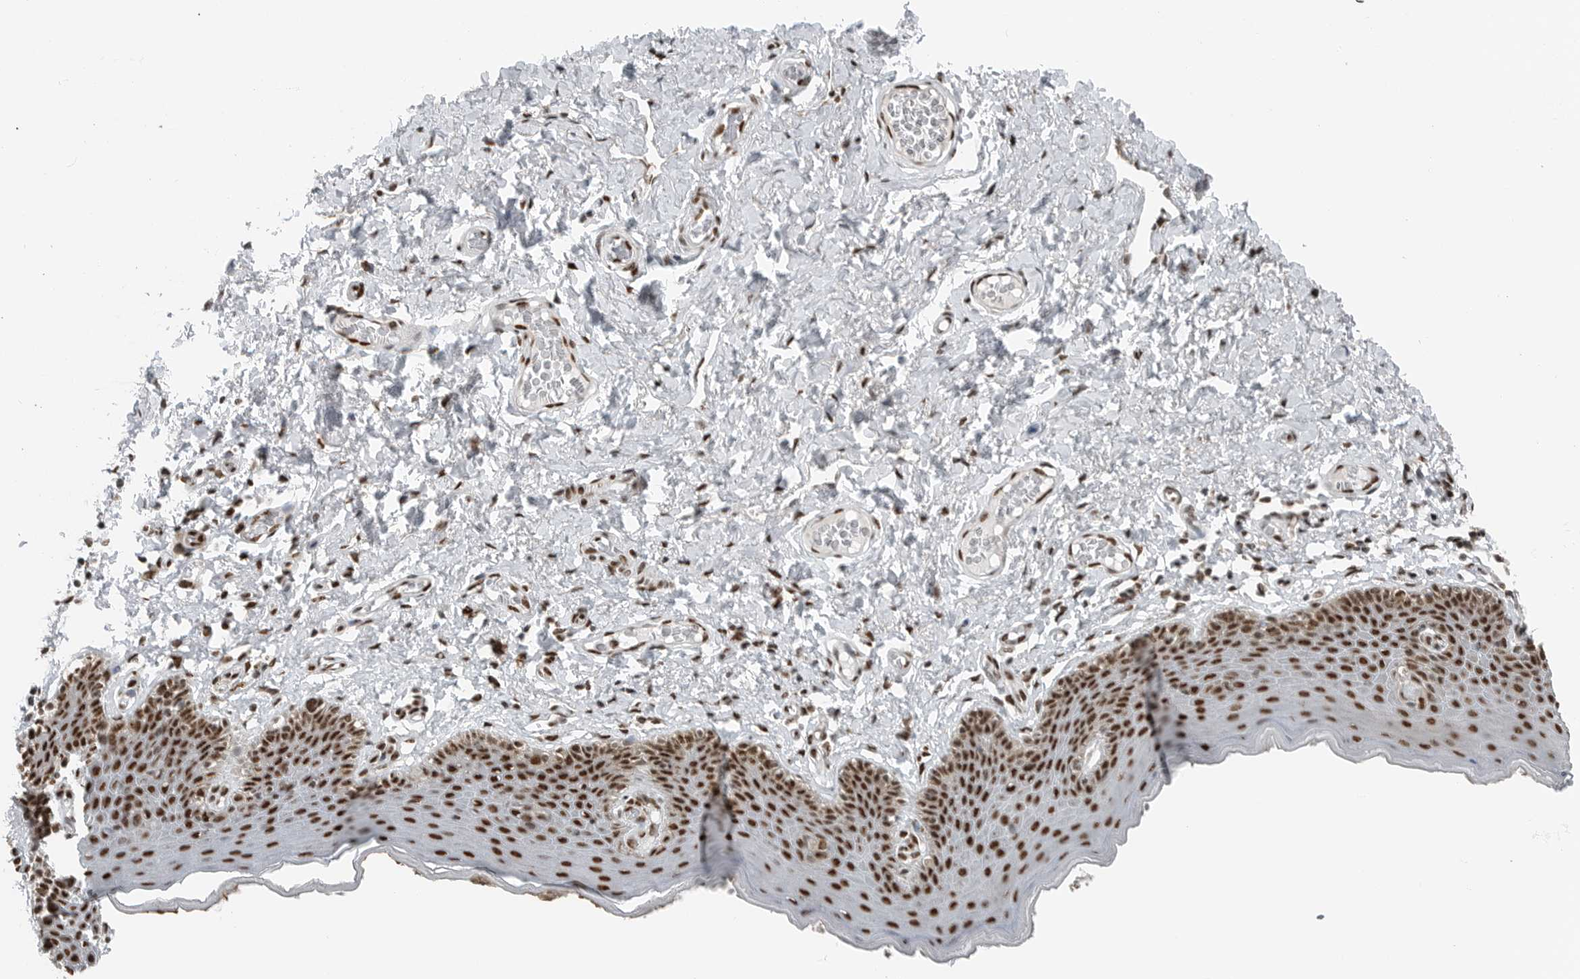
{"staining": {"intensity": "strong", "quantity": ">75%", "location": "nuclear"}, "tissue": "skin", "cell_type": "Epidermal cells", "image_type": "normal", "snomed": [{"axis": "morphology", "description": "Normal tissue, NOS"}, {"axis": "topography", "description": "Vulva"}], "caption": "Protein staining of benign skin demonstrates strong nuclear staining in about >75% of epidermal cells. Using DAB (brown) and hematoxylin (blue) stains, captured at high magnification using brightfield microscopy.", "gene": "BLZF1", "patient": {"sex": "female", "age": 66}}